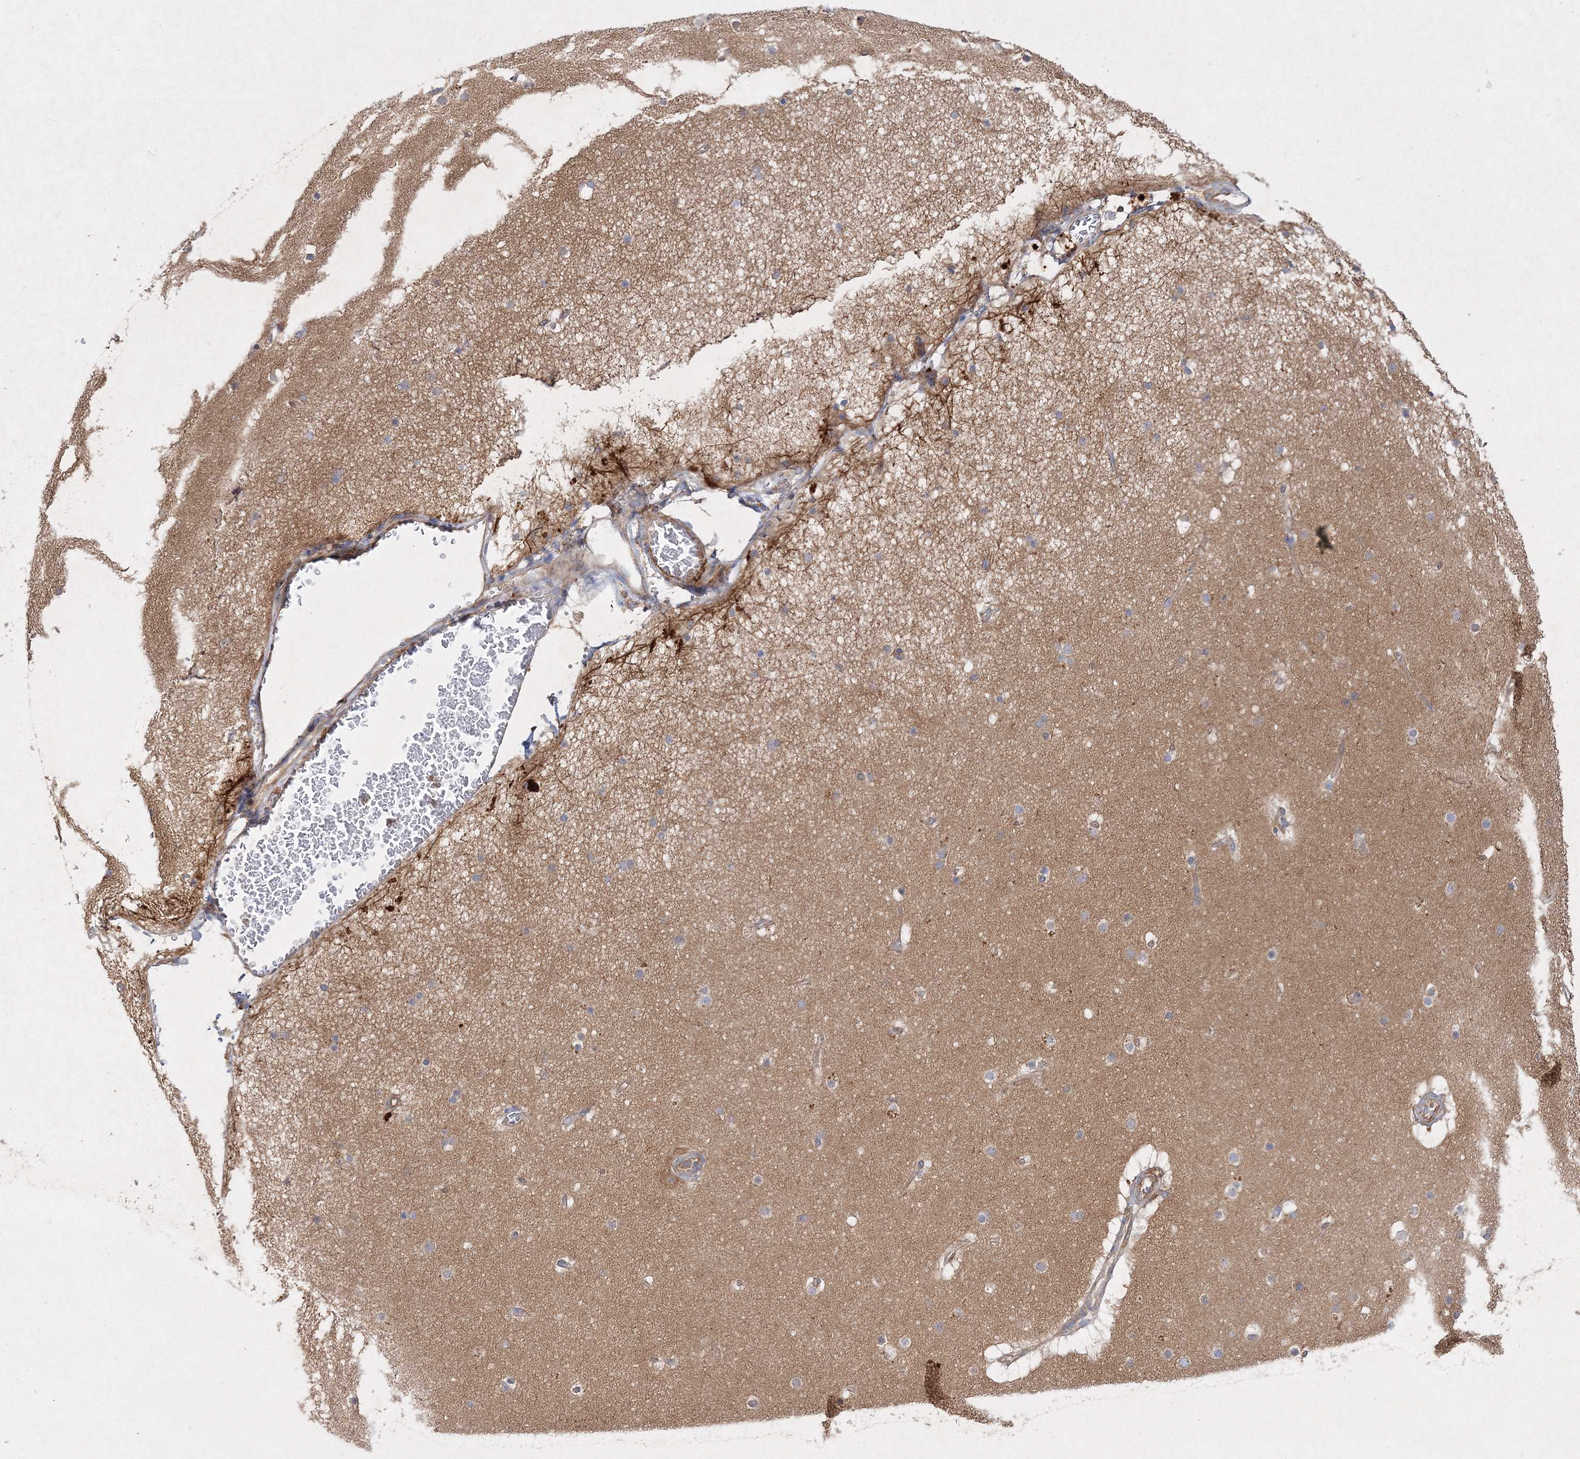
{"staining": {"intensity": "moderate", "quantity": "25%-75%", "location": "cytoplasmic/membranous"}, "tissue": "cerebral cortex", "cell_type": "Endothelial cells", "image_type": "normal", "snomed": [{"axis": "morphology", "description": "Normal tissue, NOS"}, {"axis": "topography", "description": "Cerebral cortex"}], "caption": "Endothelial cells display medium levels of moderate cytoplasmic/membranous expression in about 25%-75% of cells in unremarkable human cerebral cortex.", "gene": "WDR37", "patient": {"sex": "male", "age": 57}}